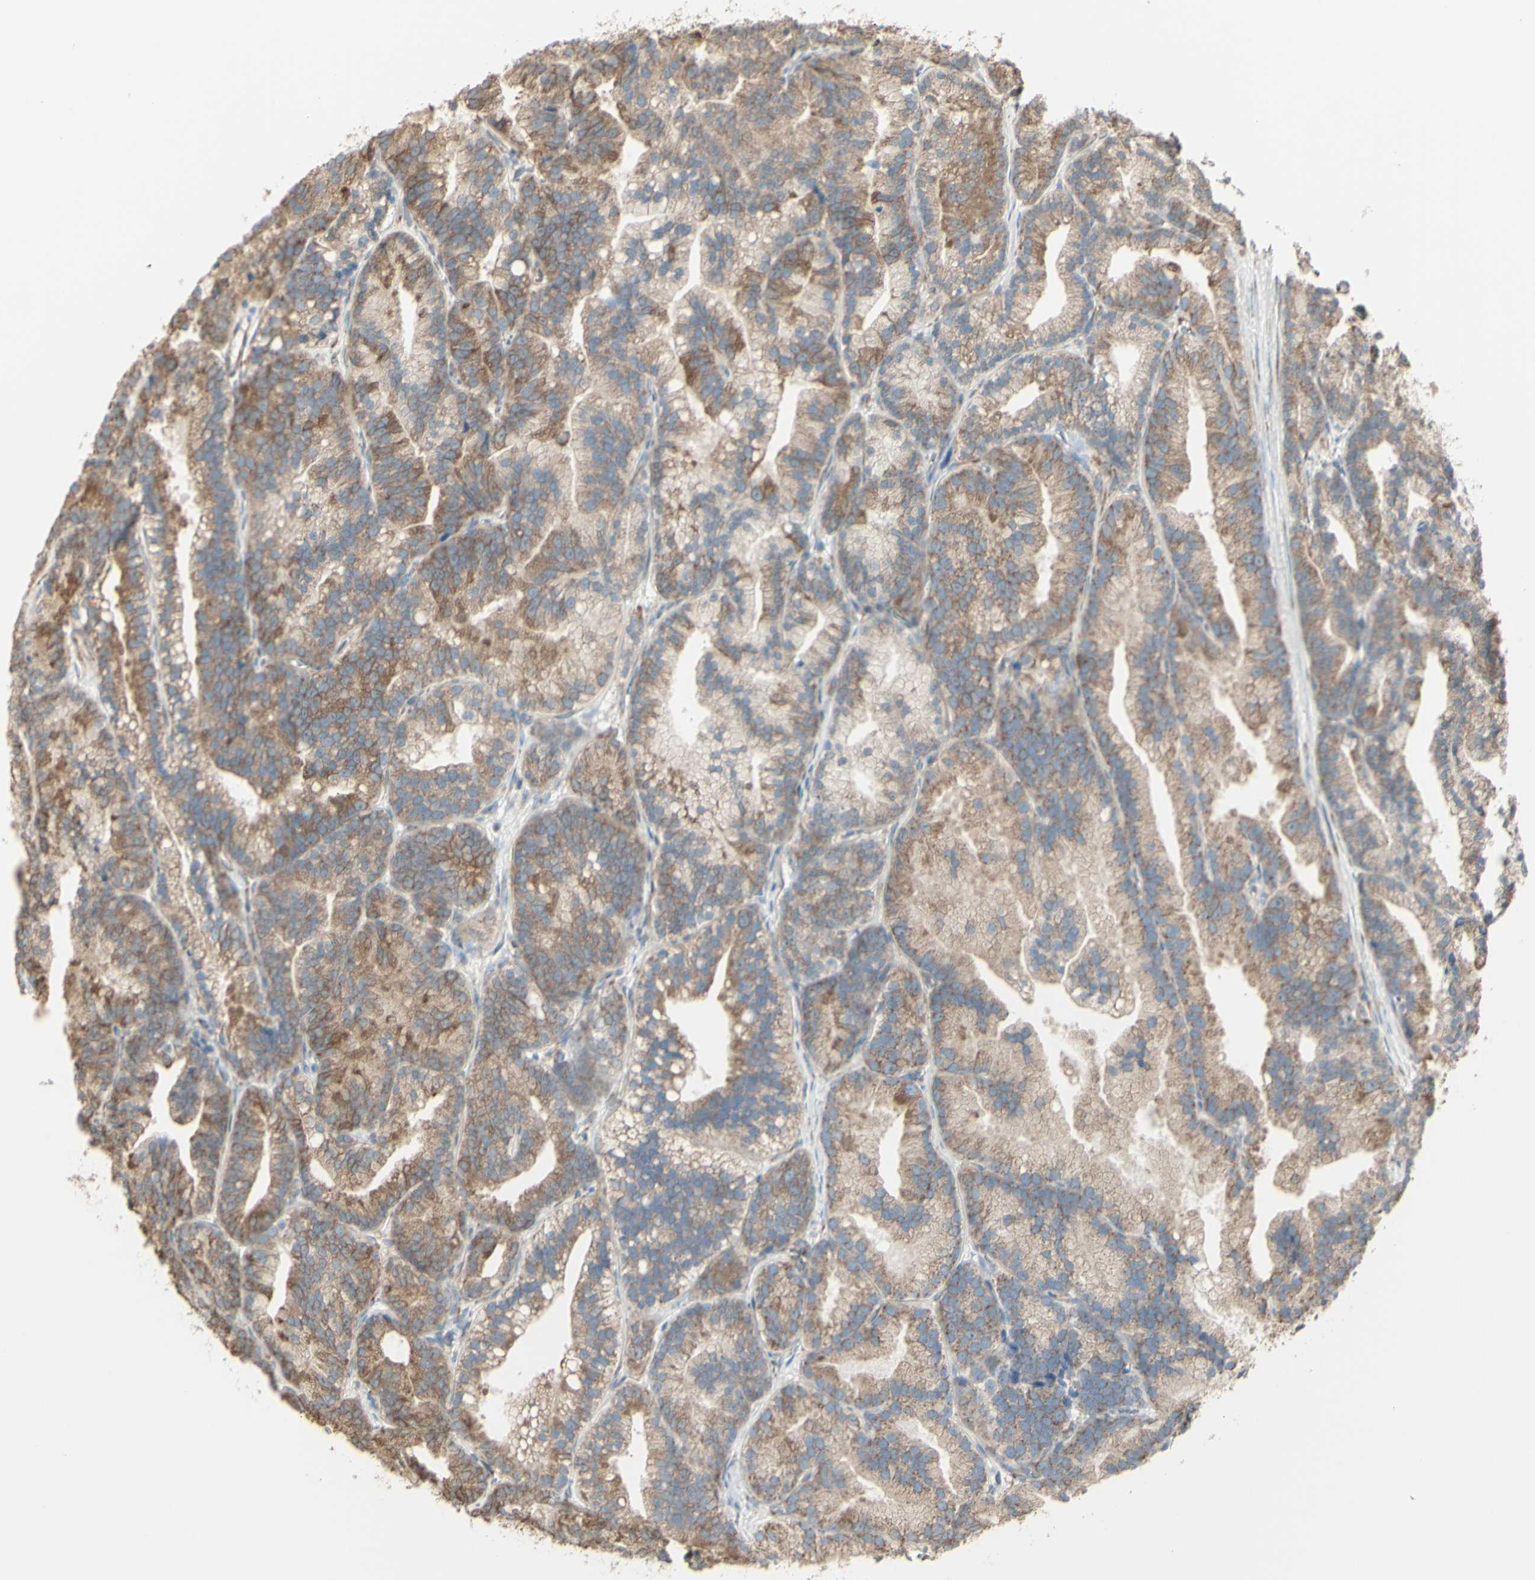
{"staining": {"intensity": "moderate", "quantity": ">75%", "location": "cytoplasmic/membranous"}, "tissue": "prostate cancer", "cell_type": "Tumor cells", "image_type": "cancer", "snomed": [{"axis": "morphology", "description": "Adenocarcinoma, Low grade"}, {"axis": "topography", "description": "Prostate"}], "caption": "Brown immunohistochemical staining in human low-grade adenocarcinoma (prostate) shows moderate cytoplasmic/membranous expression in about >75% of tumor cells.", "gene": "EEF1B2", "patient": {"sex": "male", "age": 89}}